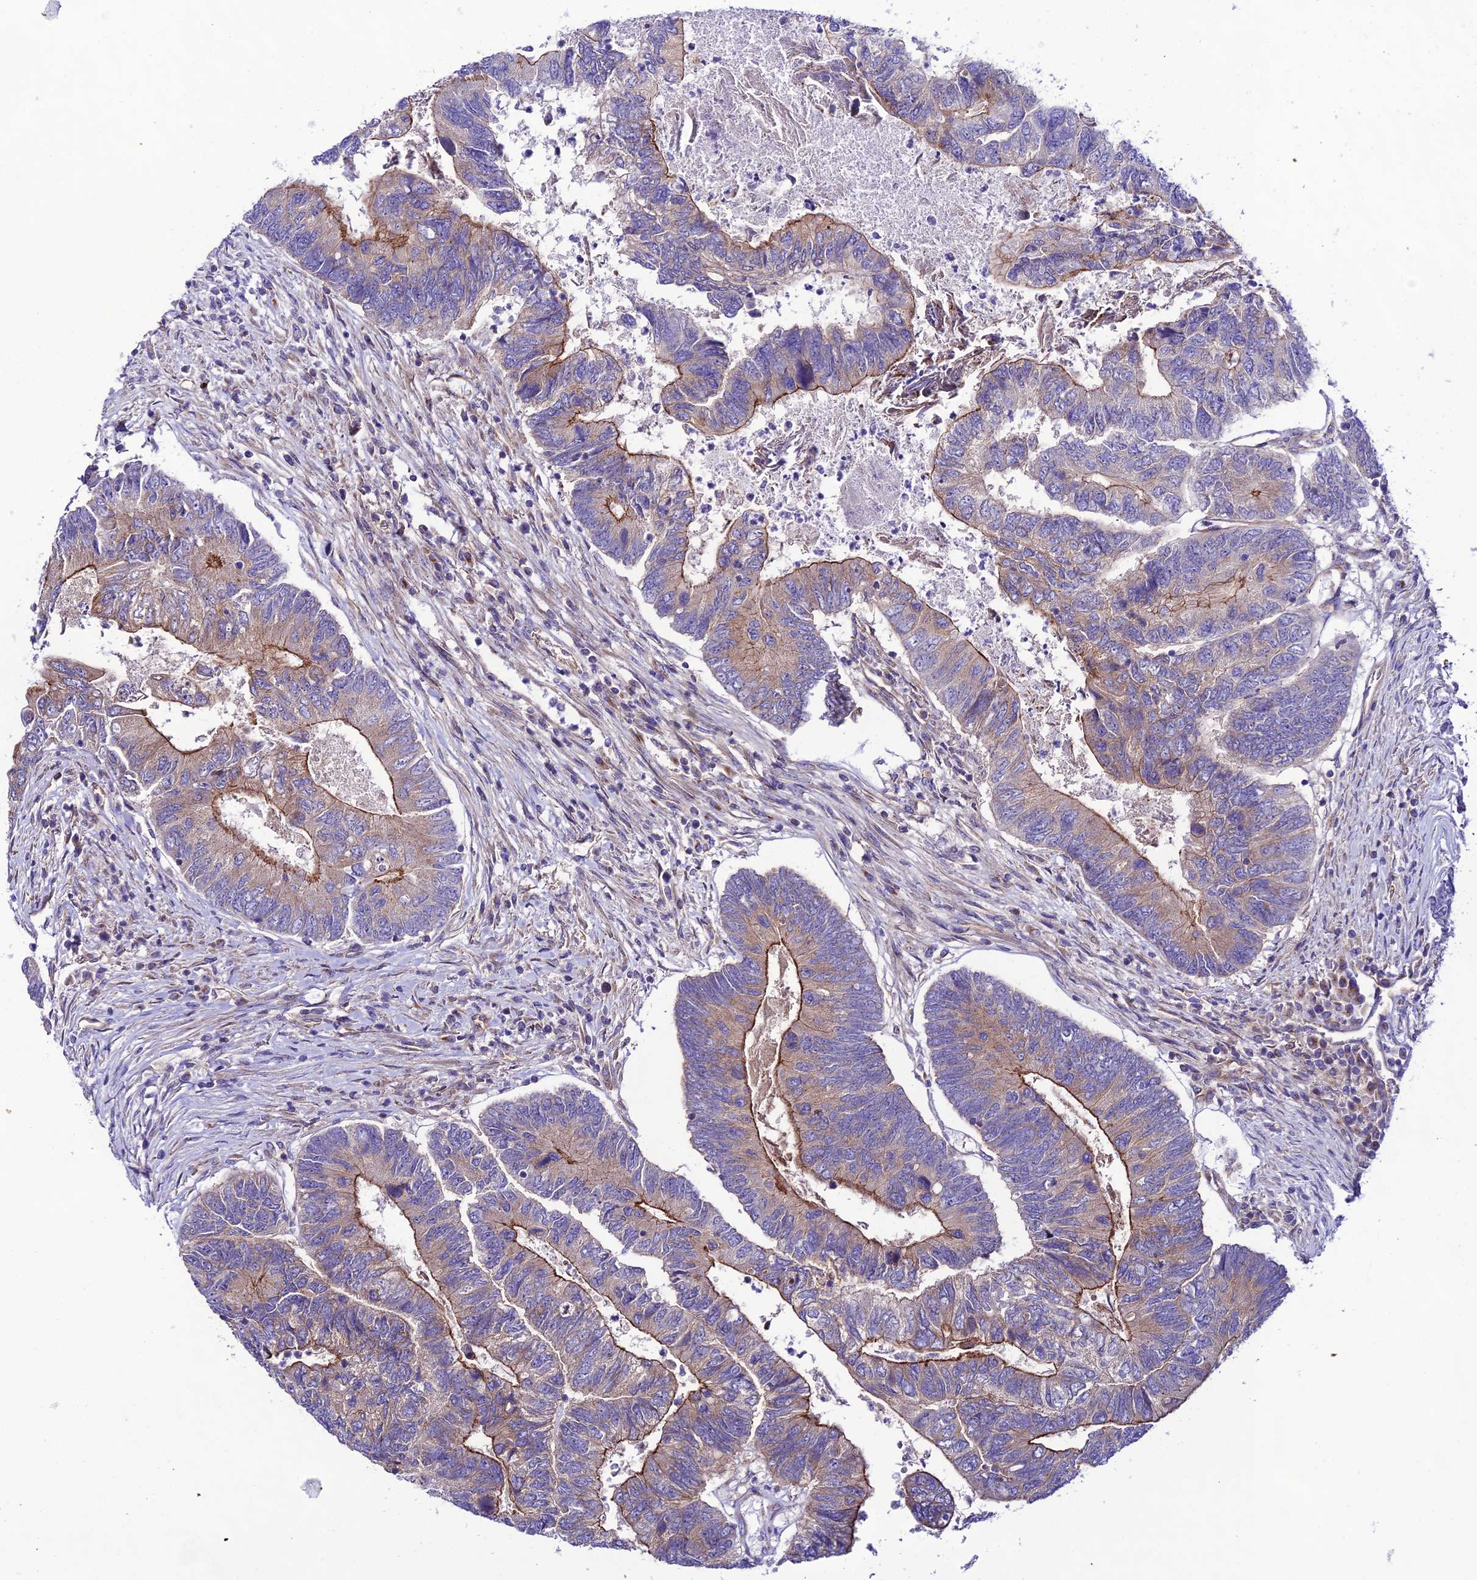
{"staining": {"intensity": "moderate", "quantity": "<25%", "location": "cytoplasmic/membranous"}, "tissue": "colorectal cancer", "cell_type": "Tumor cells", "image_type": "cancer", "snomed": [{"axis": "morphology", "description": "Adenocarcinoma, NOS"}, {"axis": "topography", "description": "Colon"}], "caption": "Immunohistochemical staining of human colorectal cancer (adenocarcinoma) demonstrates low levels of moderate cytoplasmic/membranous protein expression in approximately <25% of tumor cells.", "gene": "LACTB2", "patient": {"sex": "female", "age": 67}}